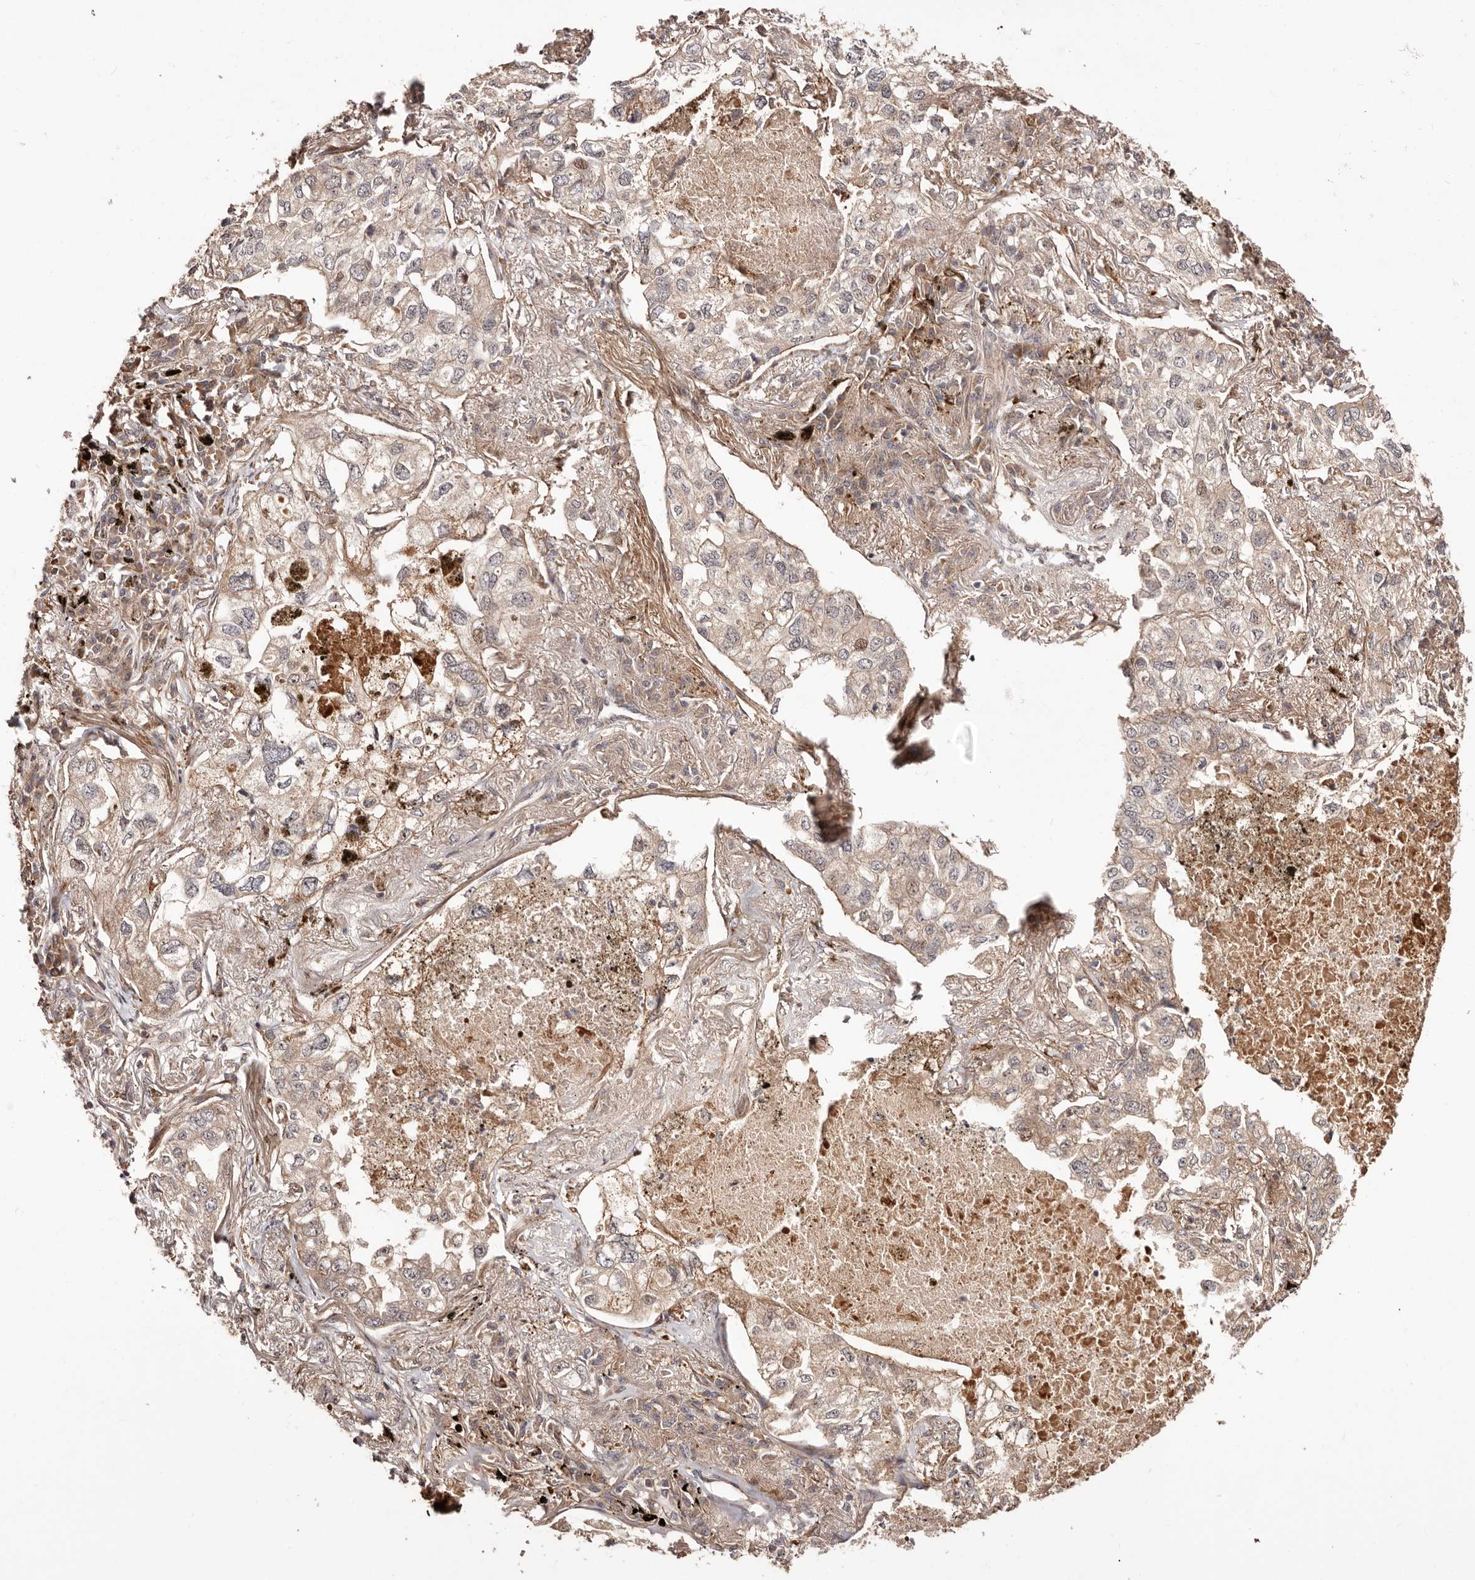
{"staining": {"intensity": "weak", "quantity": "25%-75%", "location": "cytoplasmic/membranous,nuclear"}, "tissue": "lung cancer", "cell_type": "Tumor cells", "image_type": "cancer", "snomed": [{"axis": "morphology", "description": "Adenocarcinoma, NOS"}, {"axis": "topography", "description": "Lung"}], "caption": "DAB immunohistochemical staining of lung adenocarcinoma reveals weak cytoplasmic/membranous and nuclear protein expression in about 25%-75% of tumor cells. The staining was performed using DAB (3,3'-diaminobenzidine) to visualize the protein expression in brown, while the nuclei were stained in blue with hematoxylin (Magnification: 20x).", "gene": "PTPN22", "patient": {"sex": "male", "age": 65}}